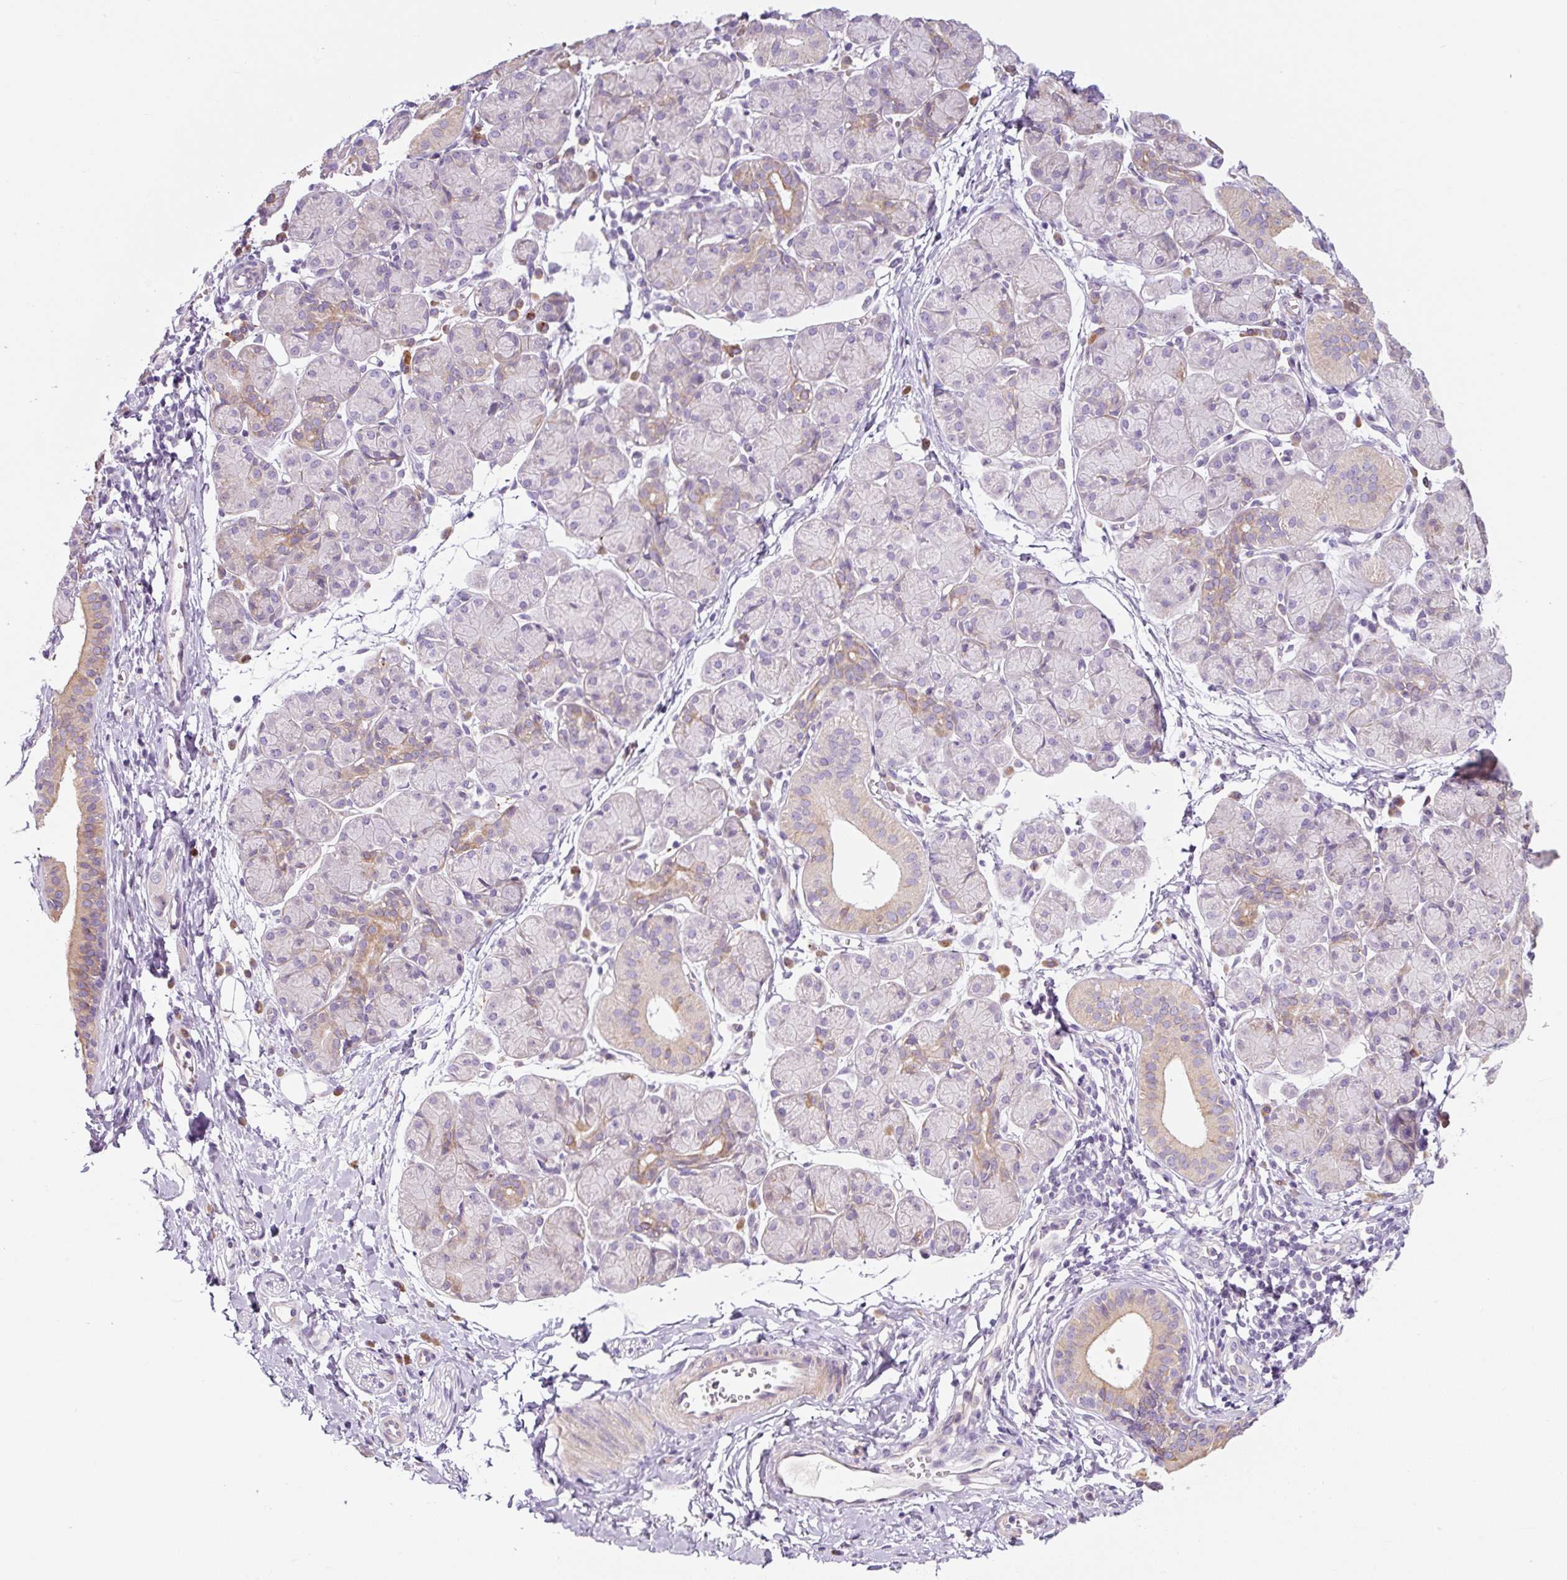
{"staining": {"intensity": "weak", "quantity": "<25%", "location": "cytoplasmic/membranous"}, "tissue": "salivary gland", "cell_type": "Glandular cells", "image_type": "normal", "snomed": [{"axis": "morphology", "description": "Normal tissue, NOS"}, {"axis": "morphology", "description": "Inflammation, NOS"}, {"axis": "topography", "description": "Lymph node"}, {"axis": "topography", "description": "Salivary gland"}], "caption": "IHC micrograph of benign salivary gland: human salivary gland stained with DAB (3,3'-diaminobenzidine) shows no significant protein positivity in glandular cells. (Immunohistochemistry, brightfield microscopy, high magnification).", "gene": "FUT10", "patient": {"sex": "male", "age": 3}}